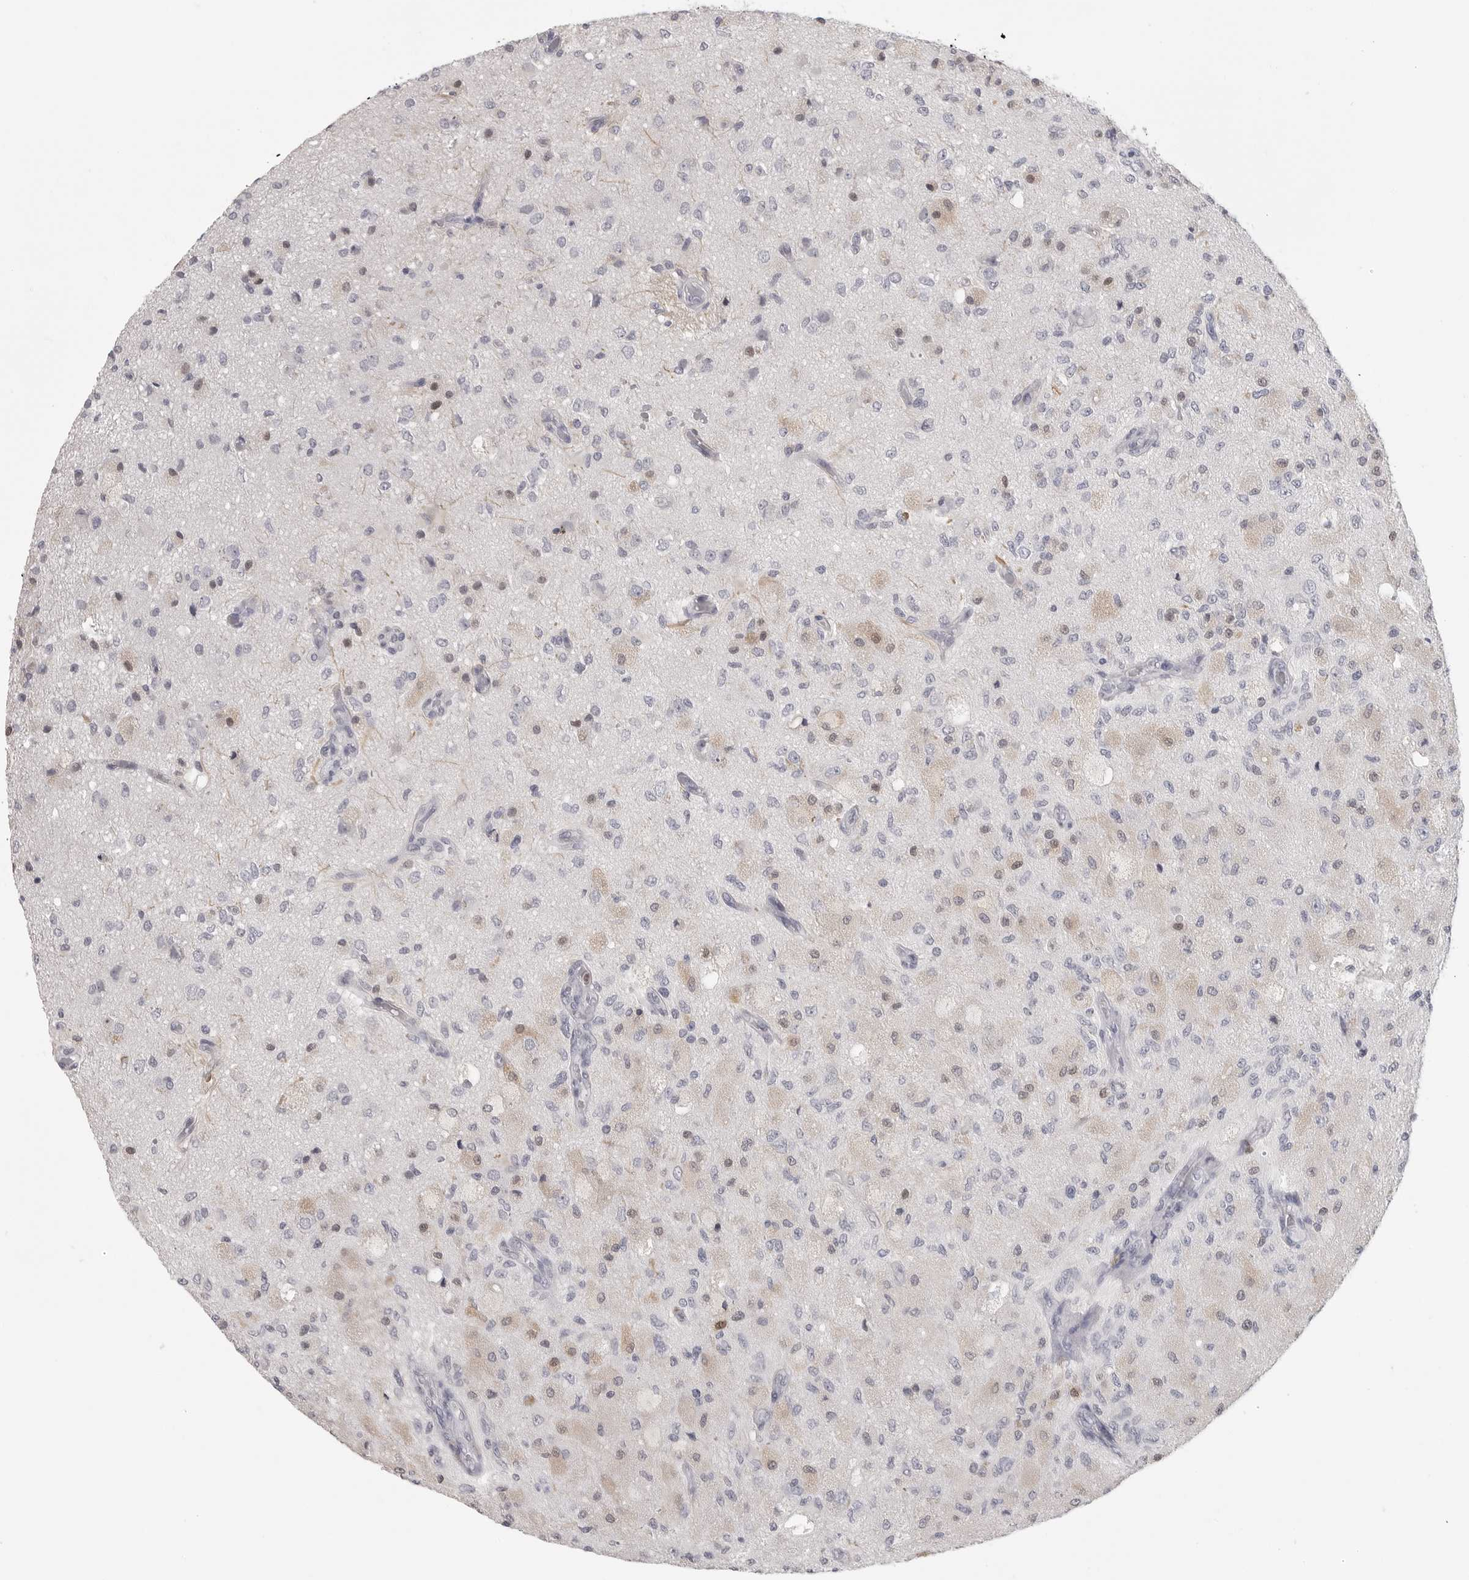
{"staining": {"intensity": "weak", "quantity": "<25%", "location": "nuclear"}, "tissue": "glioma", "cell_type": "Tumor cells", "image_type": "cancer", "snomed": [{"axis": "morphology", "description": "Normal tissue, NOS"}, {"axis": "morphology", "description": "Glioma, malignant, High grade"}, {"axis": "topography", "description": "Cerebral cortex"}], "caption": "Immunohistochemical staining of human glioma shows no significant expression in tumor cells.", "gene": "HMGCS2", "patient": {"sex": "male", "age": 77}}